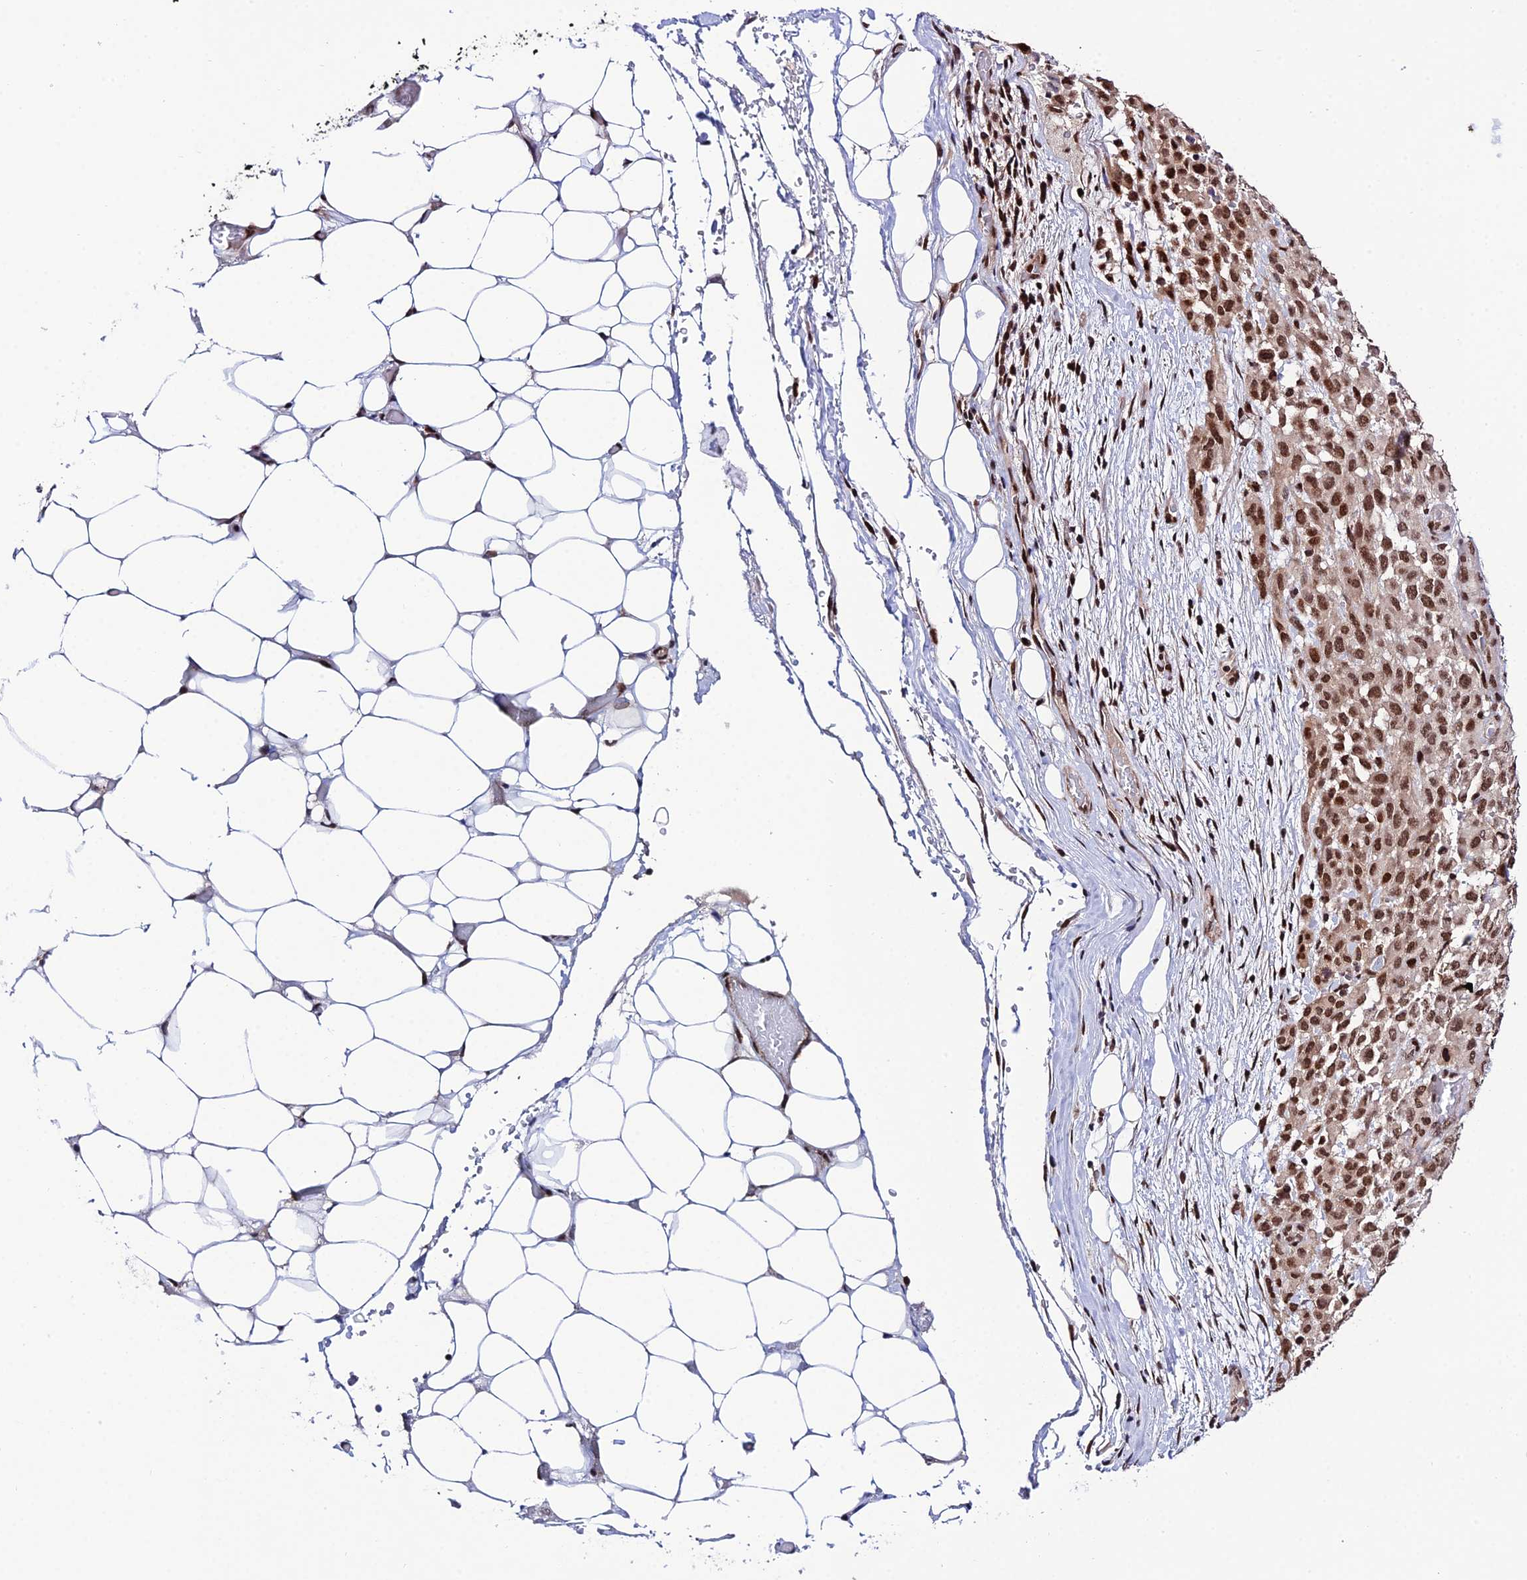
{"staining": {"intensity": "strong", "quantity": ">75%", "location": "nuclear"}, "tissue": "melanoma", "cell_type": "Tumor cells", "image_type": "cancer", "snomed": [{"axis": "morphology", "description": "Malignant melanoma, Metastatic site"}, {"axis": "topography", "description": "Skin"}], "caption": "Immunohistochemistry (IHC) staining of melanoma, which displays high levels of strong nuclear positivity in approximately >75% of tumor cells indicating strong nuclear protein staining. The staining was performed using DAB (3,3'-diaminobenzidine) (brown) for protein detection and nuclei were counterstained in hematoxylin (blue).", "gene": "SYT15", "patient": {"sex": "female", "age": 81}}